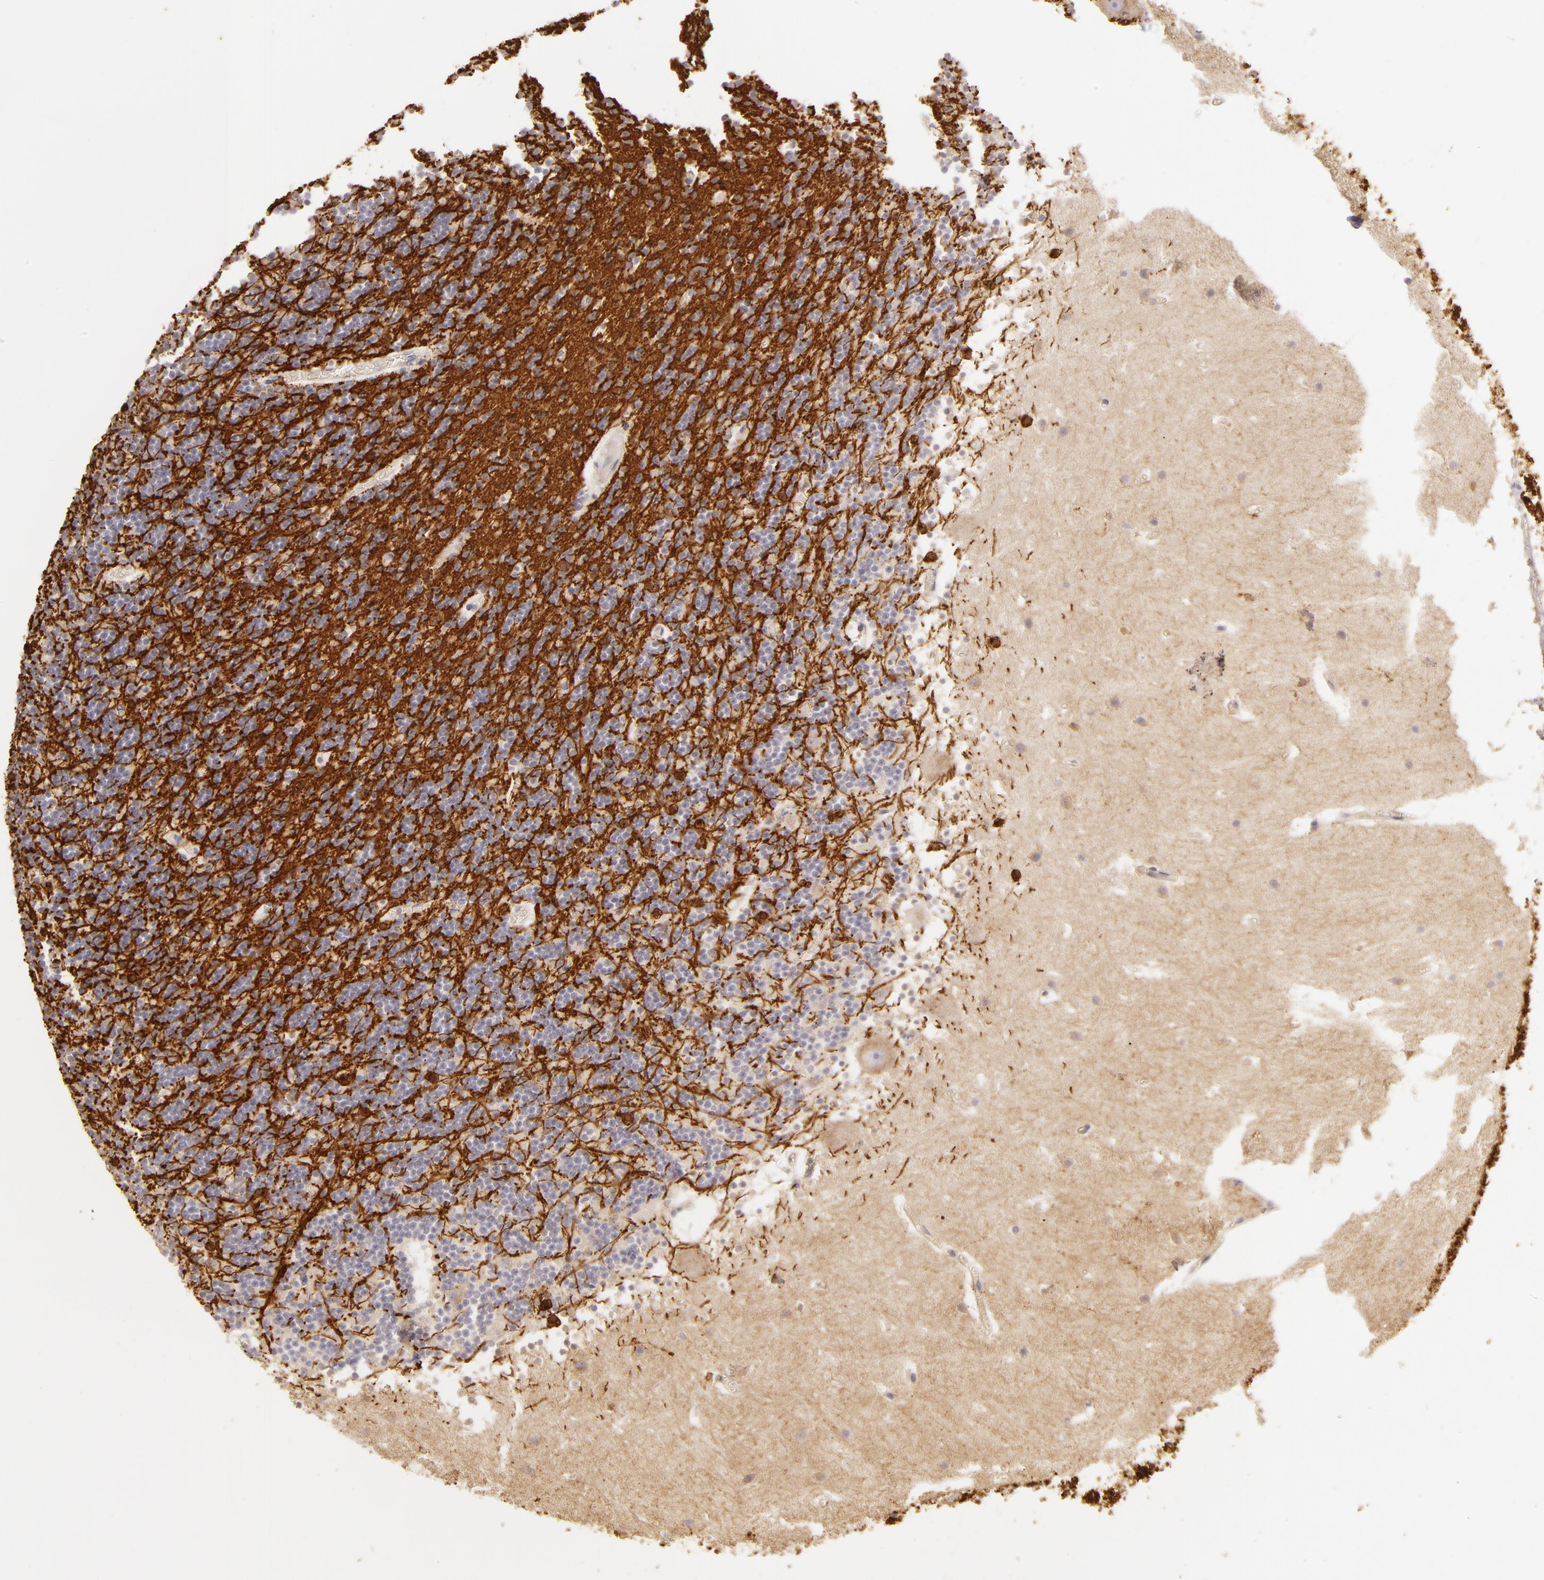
{"staining": {"intensity": "moderate", "quantity": "<25%", "location": "cytoplasmic/membranous"}, "tissue": "cerebellum", "cell_type": "Cells in granular layer", "image_type": "normal", "snomed": [{"axis": "morphology", "description": "Normal tissue, NOS"}, {"axis": "topography", "description": "Cerebellum"}], "caption": "About <25% of cells in granular layer in benign cerebellum show moderate cytoplasmic/membranous protein staining as visualized by brown immunohistochemical staining.", "gene": "ZC3H7B", "patient": {"sex": "male", "age": 45}}